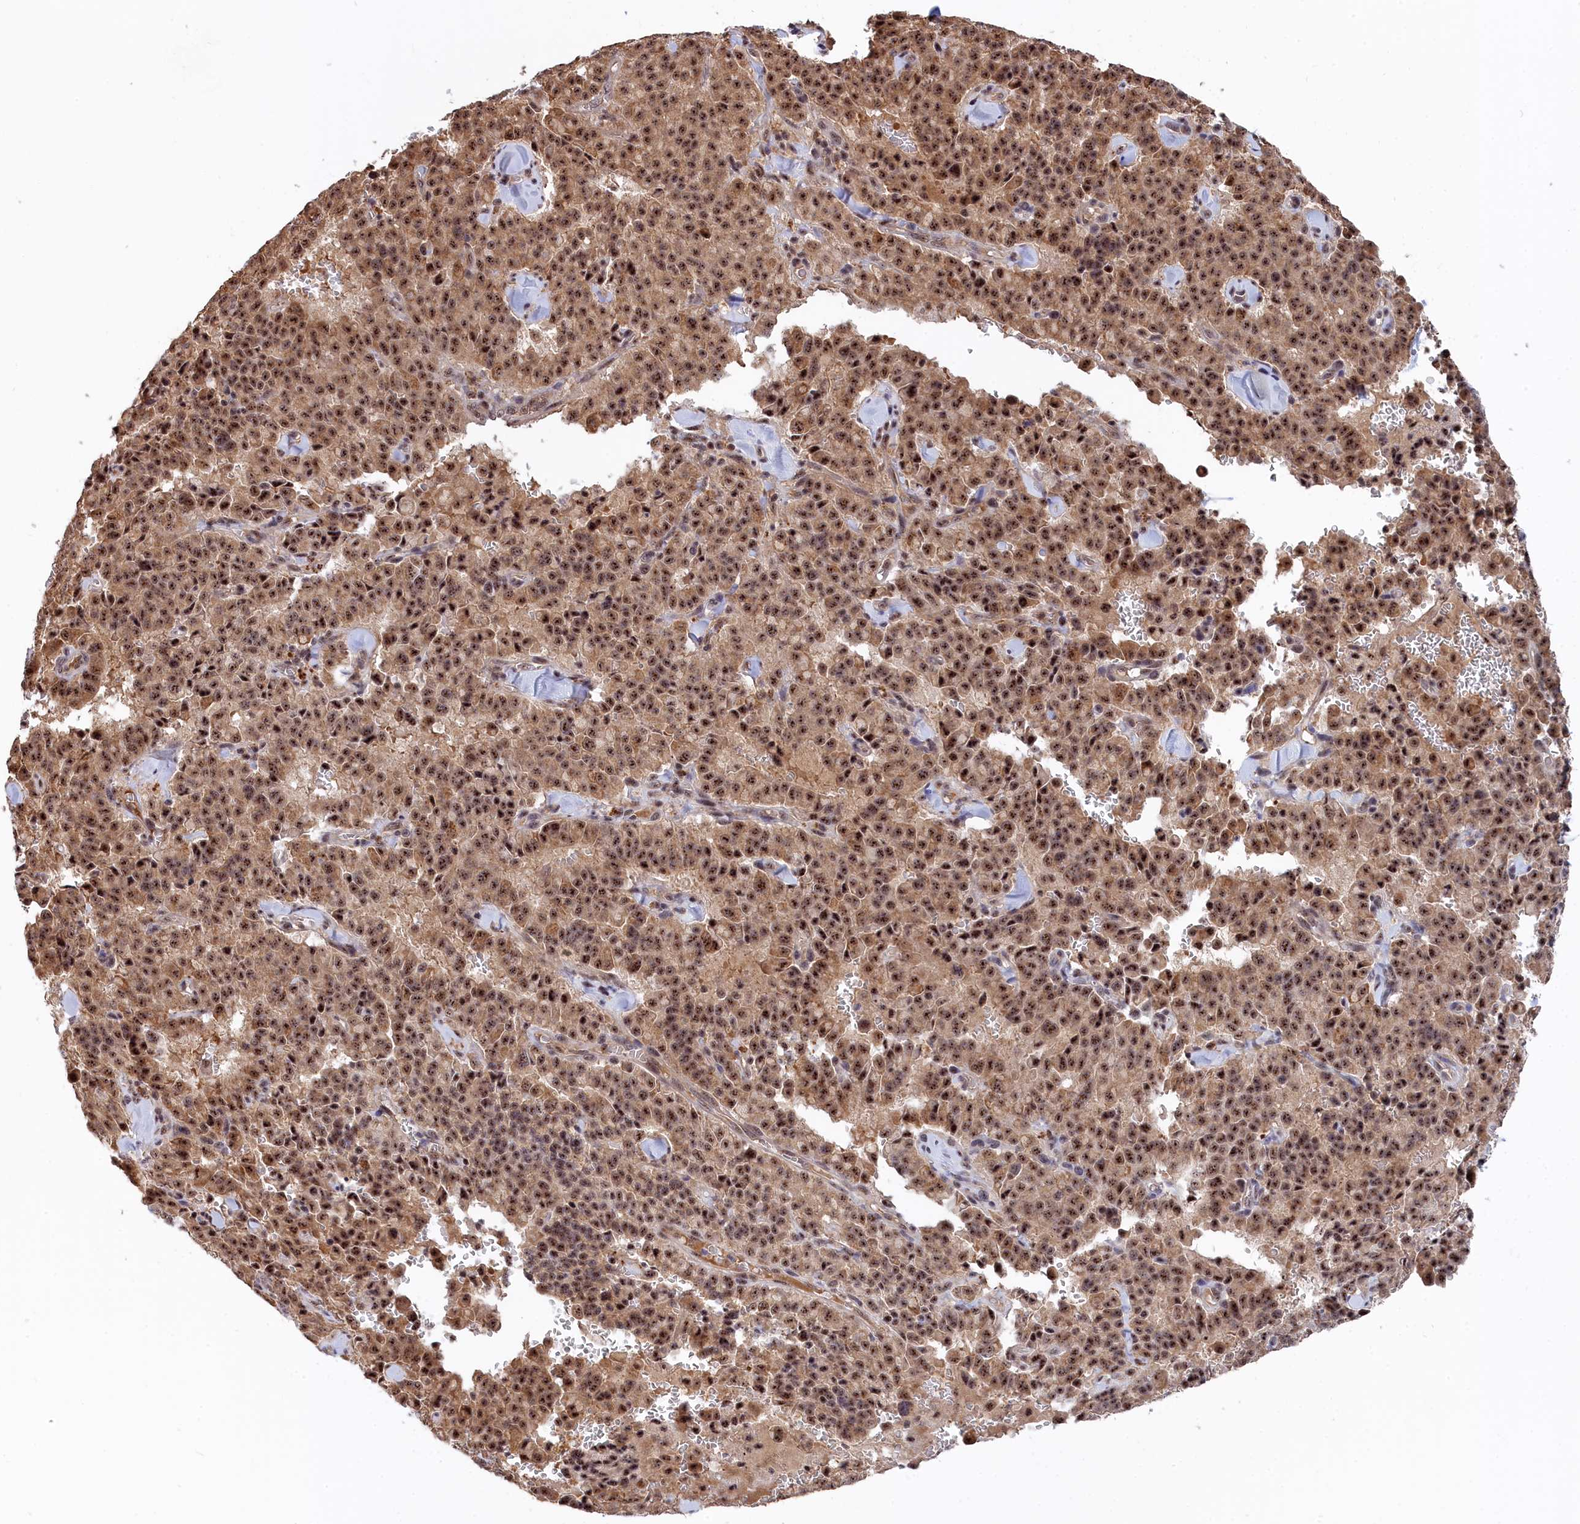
{"staining": {"intensity": "moderate", "quantity": ">75%", "location": "cytoplasmic/membranous,nuclear"}, "tissue": "pancreatic cancer", "cell_type": "Tumor cells", "image_type": "cancer", "snomed": [{"axis": "morphology", "description": "Adenocarcinoma, NOS"}, {"axis": "topography", "description": "Pancreas"}], "caption": "Immunohistochemistry (IHC) photomicrograph of human pancreatic cancer stained for a protein (brown), which reveals medium levels of moderate cytoplasmic/membranous and nuclear staining in approximately >75% of tumor cells.", "gene": "TAB1", "patient": {"sex": "male", "age": 65}}